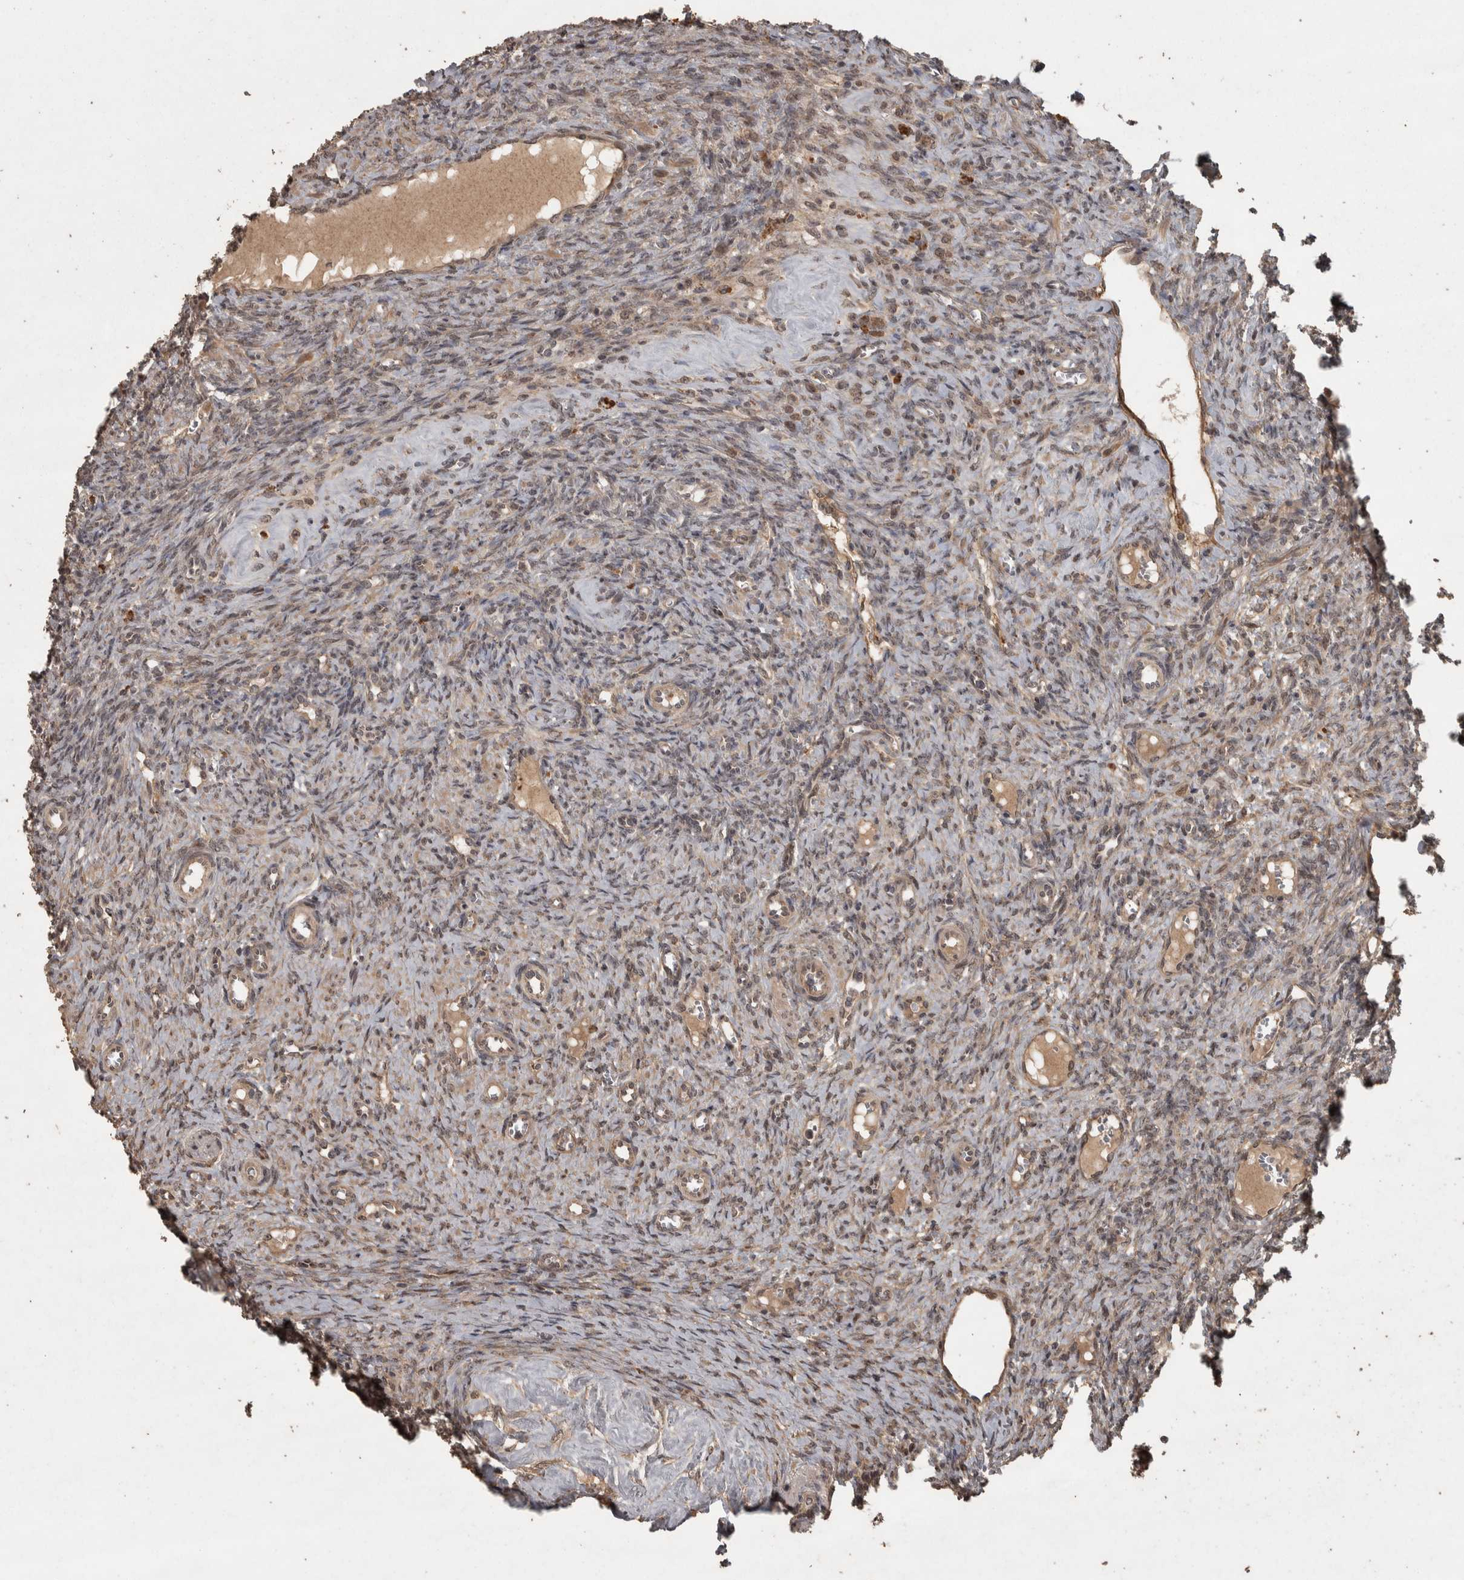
{"staining": {"intensity": "strong", "quantity": ">75%", "location": "cytoplasmic/membranous"}, "tissue": "ovary", "cell_type": "Follicle cells", "image_type": "normal", "snomed": [{"axis": "morphology", "description": "Normal tissue, NOS"}, {"axis": "topography", "description": "Ovary"}], "caption": "Immunohistochemistry (IHC) staining of normal ovary, which displays high levels of strong cytoplasmic/membranous expression in about >75% of follicle cells indicating strong cytoplasmic/membranous protein positivity. The staining was performed using DAB (brown) for protein detection and nuclei were counterstained in hematoxylin (blue).", "gene": "ACO1", "patient": {"sex": "female", "age": 41}}